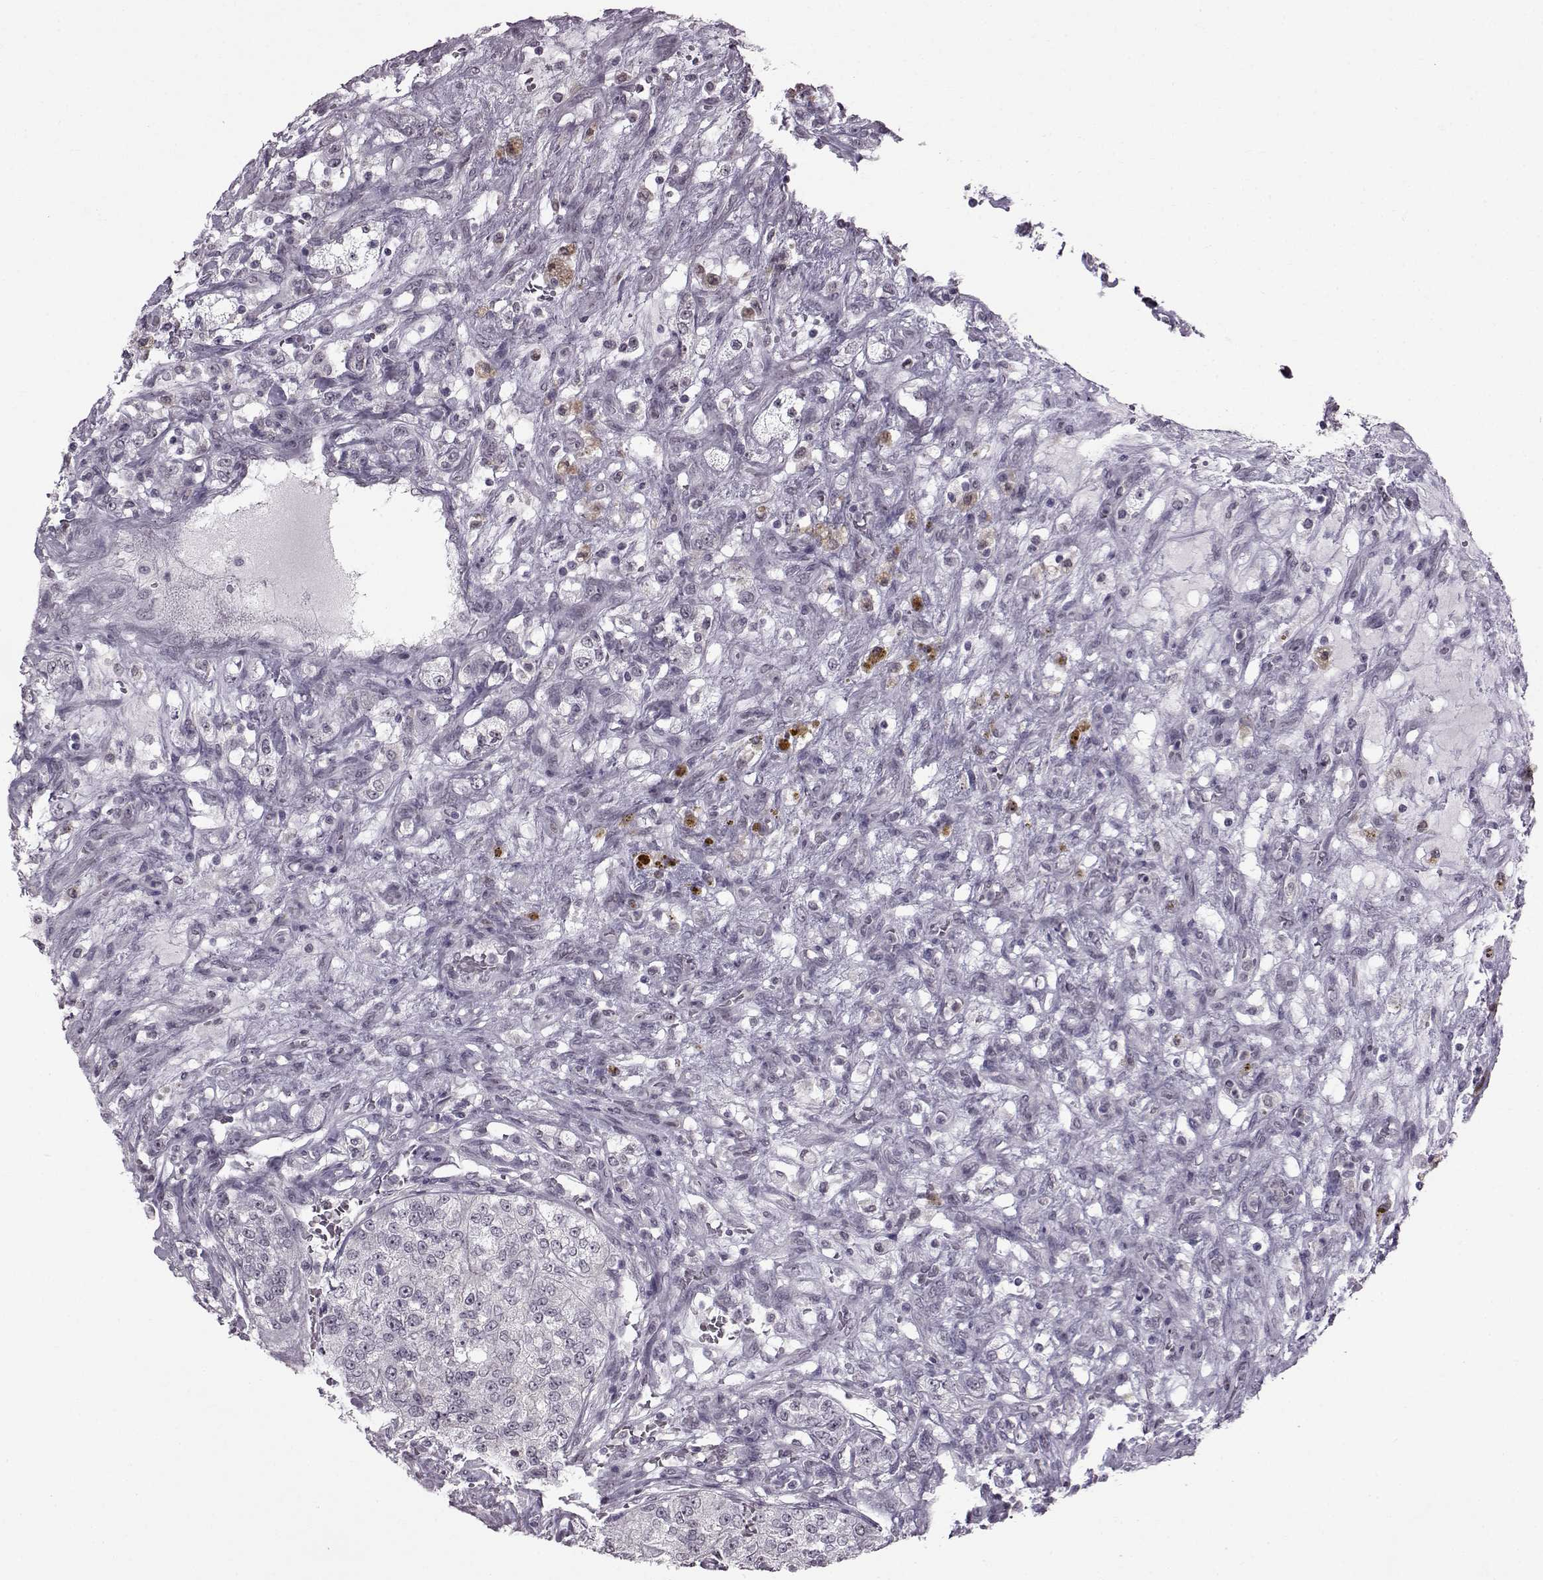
{"staining": {"intensity": "negative", "quantity": "none", "location": "none"}, "tissue": "renal cancer", "cell_type": "Tumor cells", "image_type": "cancer", "snomed": [{"axis": "morphology", "description": "Adenocarcinoma, NOS"}, {"axis": "topography", "description": "Kidney"}], "caption": "Protein analysis of renal cancer (adenocarcinoma) shows no significant positivity in tumor cells. The staining was performed using DAB (3,3'-diaminobenzidine) to visualize the protein expression in brown, while the nuclei were stained in blue with hematoxylin (Magnification: 20x).", "gene": "SLC28A2", "patient": {"sex": "female", "age": 63}}